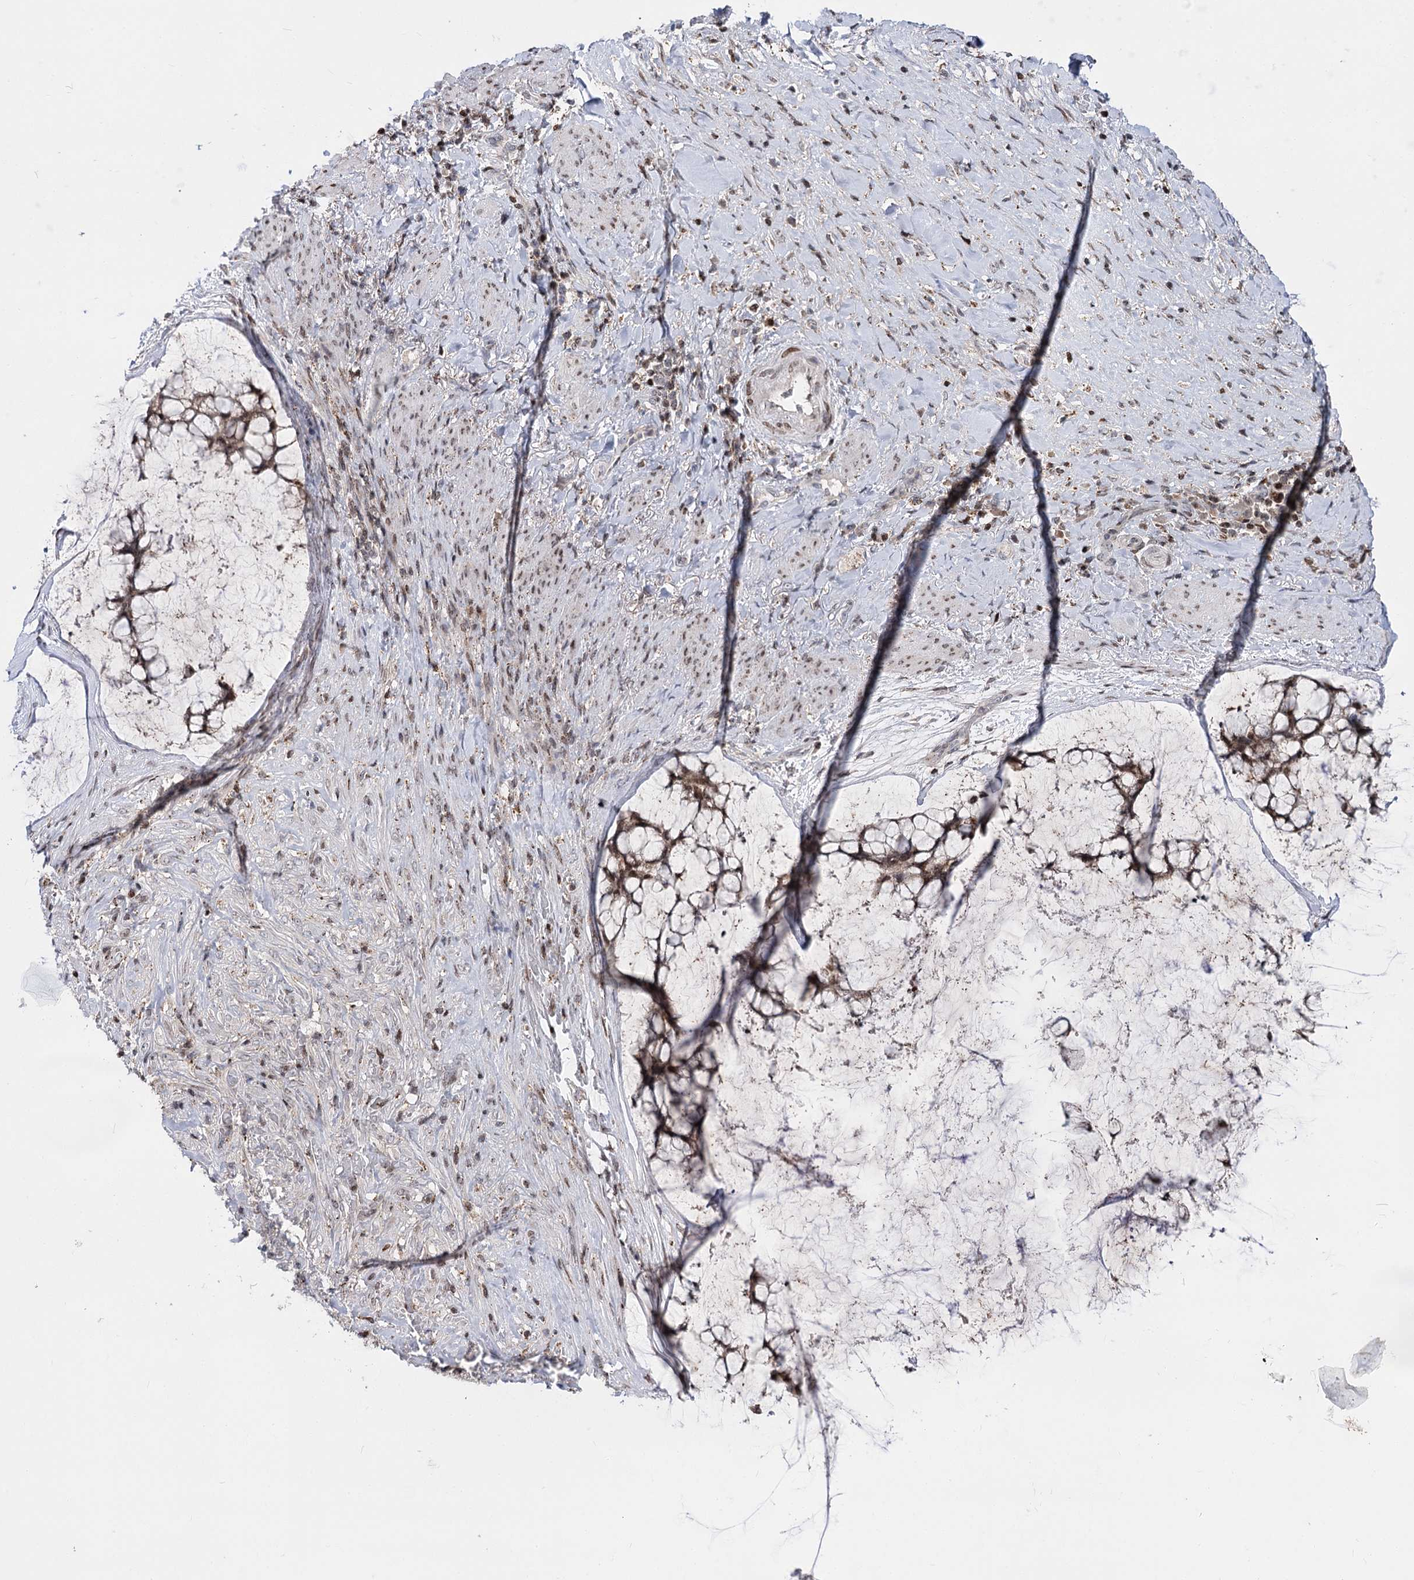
{"staining": {"intensity": "moderate", "quantity": "25%-75%", "location": "cytoplasmic/membranous"}, "tissue": "ovarian cancer", "cell_type": "Tumor cells", "image_type": "cancer", "snomed": [{"axis": "morphology", "description": "Cystadenocarcinoma, mucinous, NOS"}, {"axis": "topography", "description": "Ovary"}], "caption": "The photomicrograph displays a brown stain indicating the presence of a protein in the cytoplasmic/membranous of tumor cells in ovarian mucinous cystadenocarcinoma.", "gene": "ZFYVE27", "patient": {"sex": "female", "age": 42}}